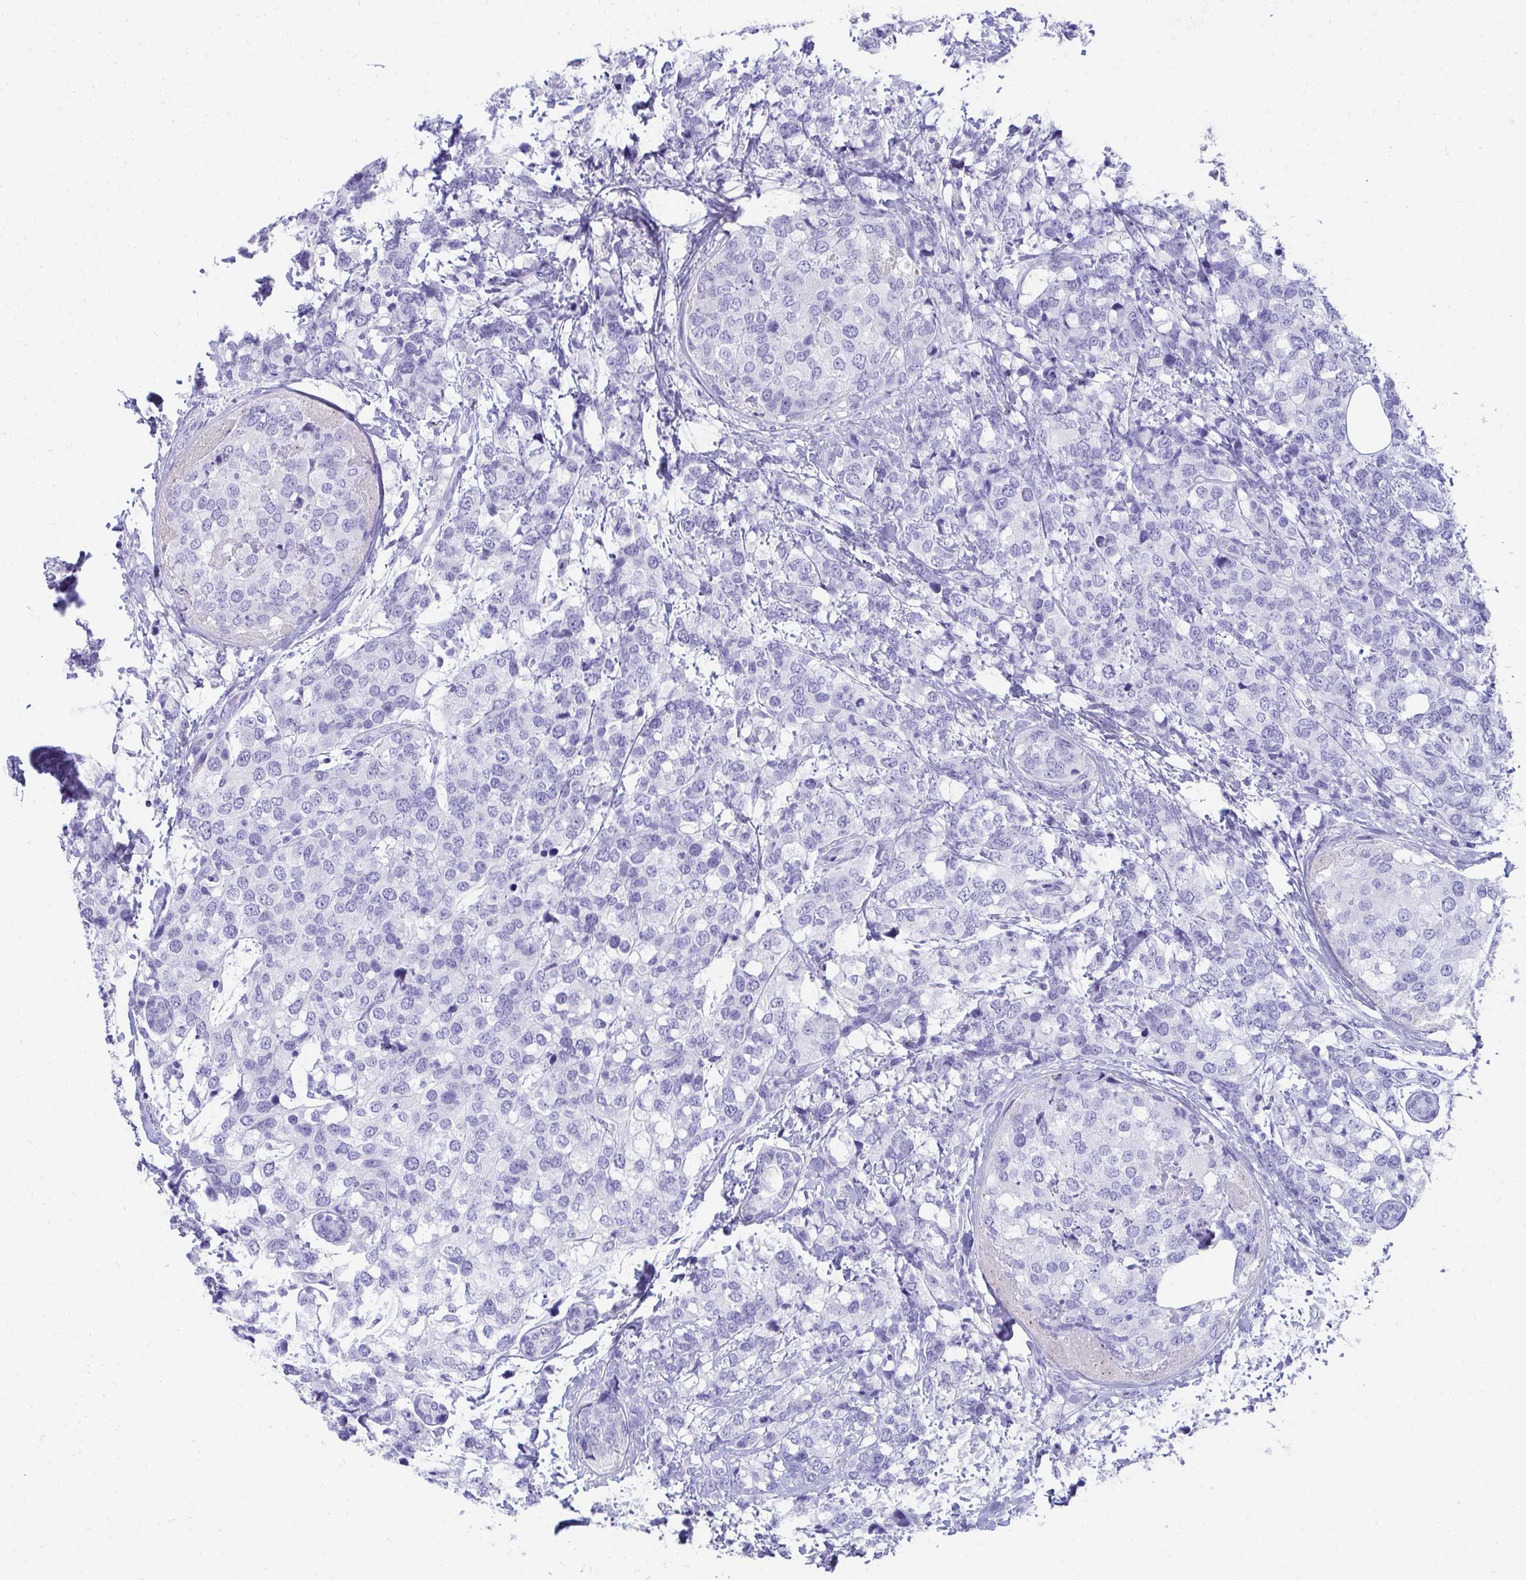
{"staining": {"intensity": "negative", "quantity": "none", "location": "none"}, "tissue": "breast cancer", "cell_type": "Tumor cells", "image_type": "cancer", "snomed": [{"axis": "morphology", "description": "Lobular carcinoma"}, {"axis": "topography", "description": "Breast"}], "caption": "Tumor cells show no significant expression in breast cancer.", "gene": "SEC14L3", "patient": {"sex": "female", "age": 59}}